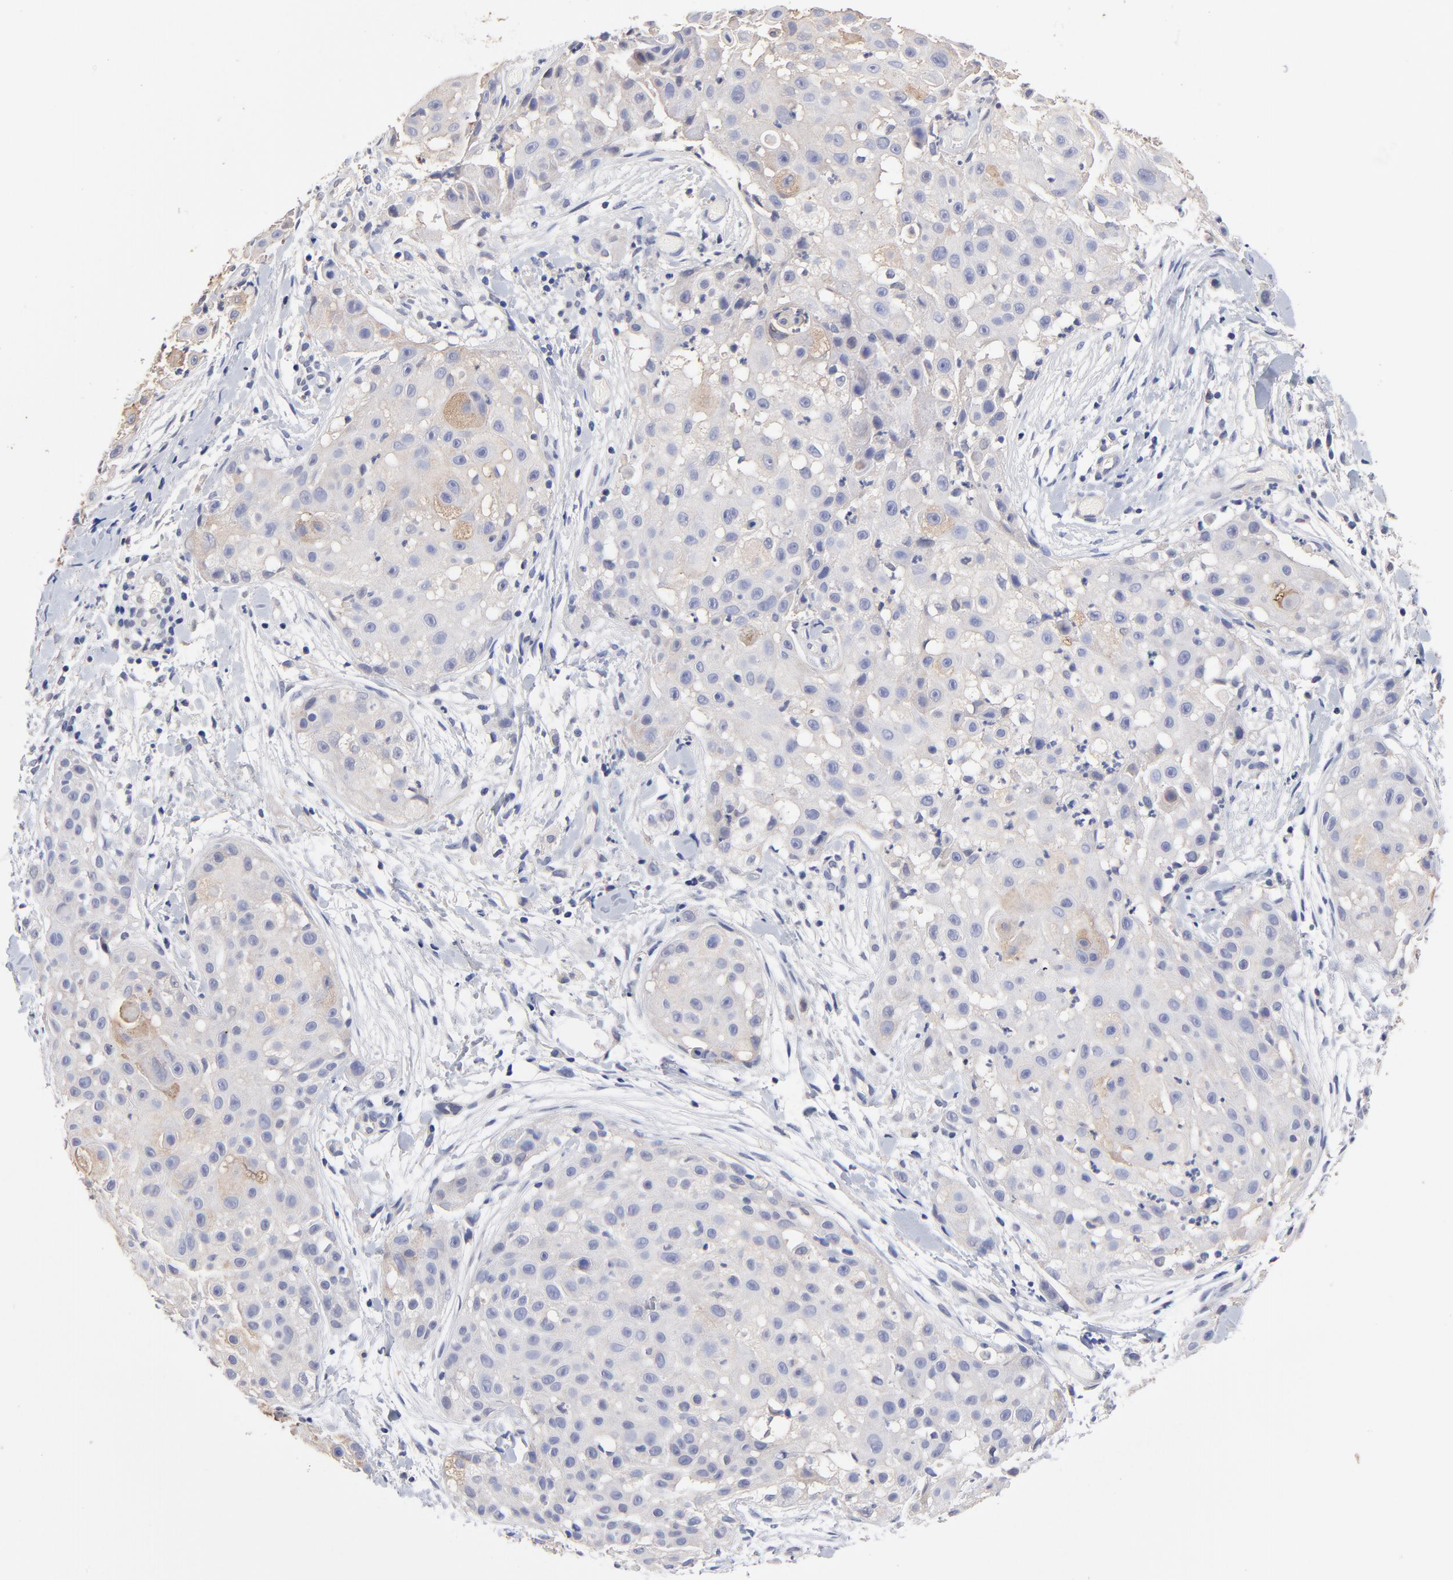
{"staining": {"intensity": "weak", "quantity": "25%-75%", "location": "cytoplasmic/membranous"}, "tissue": "skin cancer", "cell_type": "Tumor cells", "image_type": "cancer", "snomed": [{"axis": "morphology", "description": "Squamous cell carcinoma, NOS"}, {"axis": "topography", "description": "Skin"}], "caption": "About 25%-75% of tumor cells in human skin cancer (squamous cell carcinoma) reveal weak cytoplasmic/membranous protein staining as visualized by brown immunohistochemical staining.", "gene": "TWNK", "patient": {"sex": "female", "age": 57}}